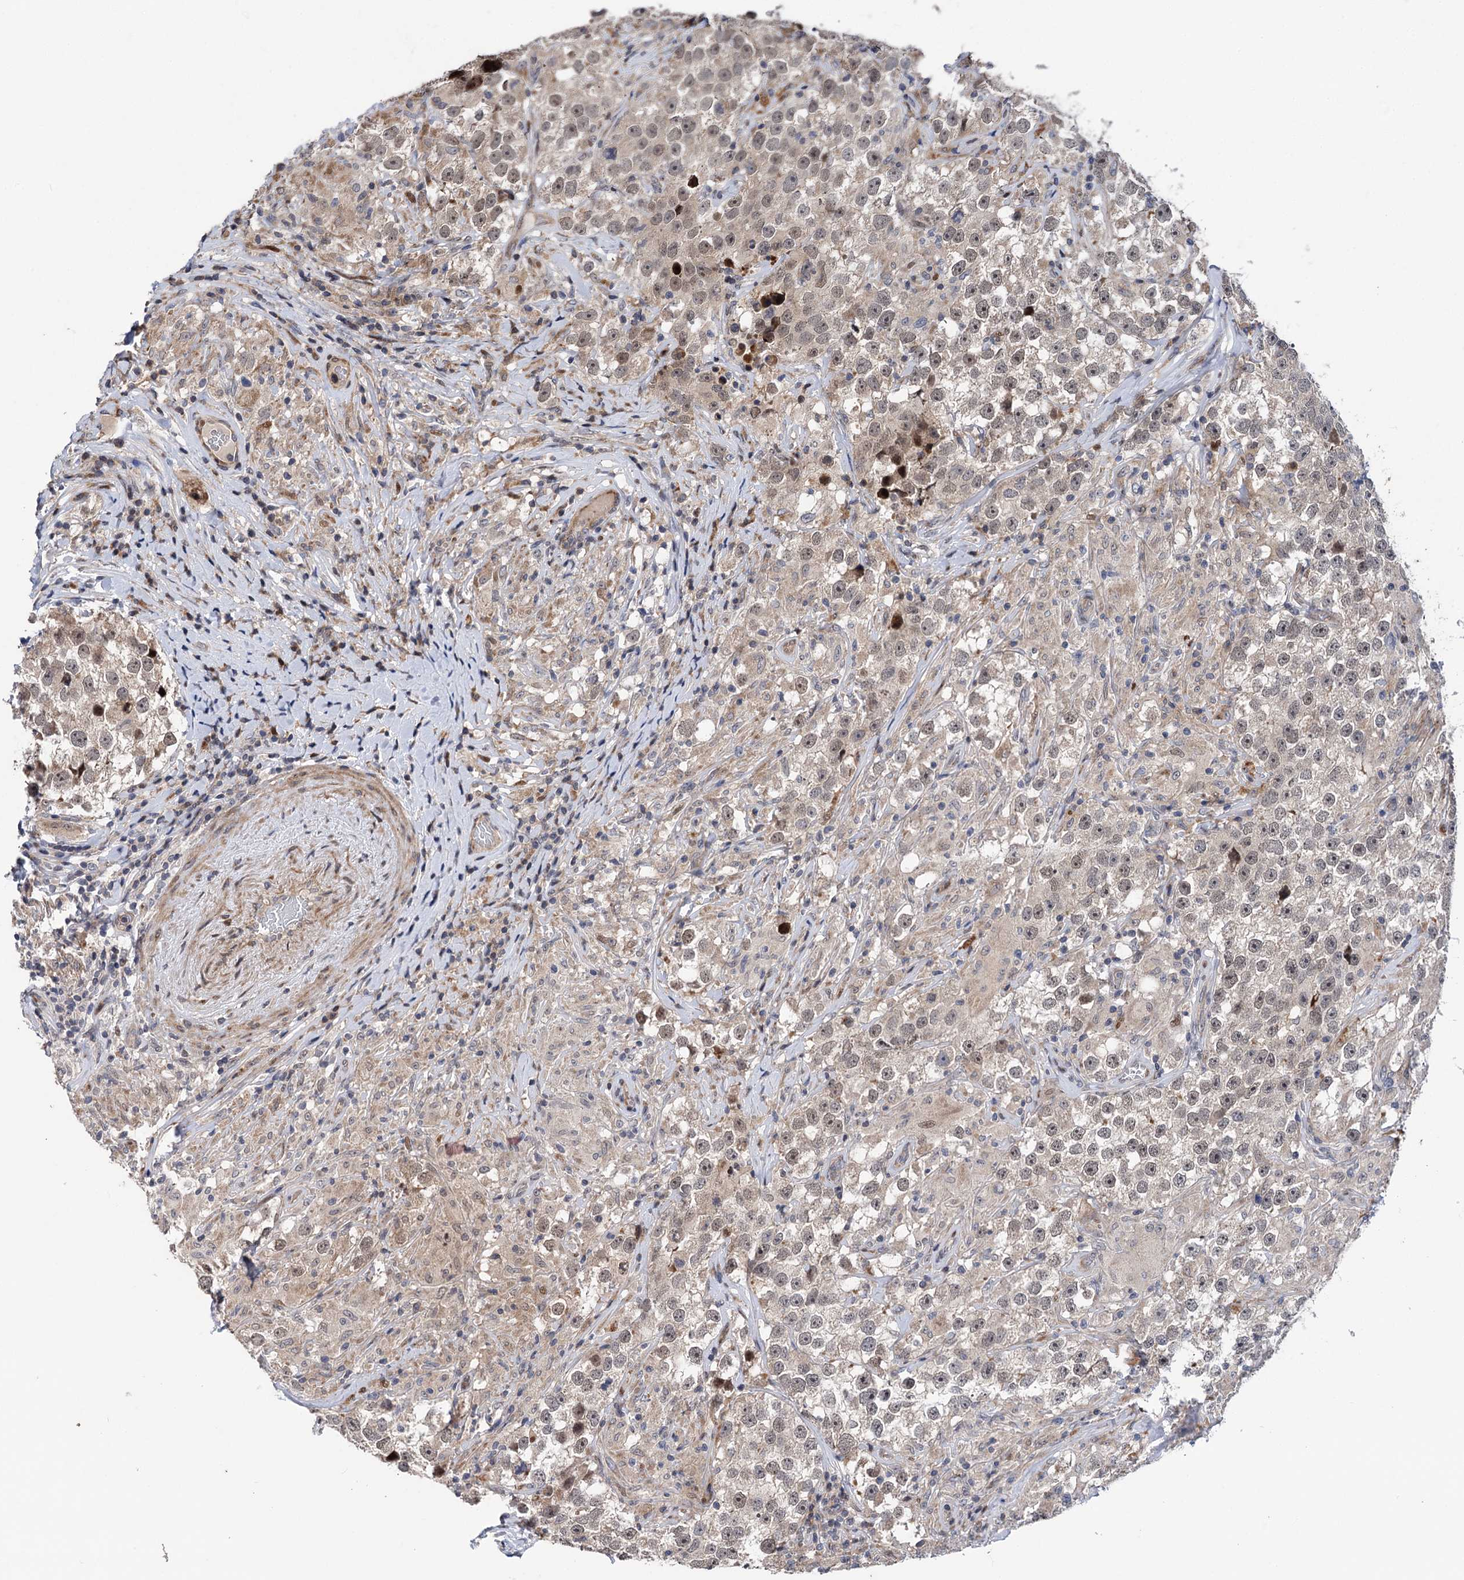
{"staining": {"intensity": "weak", "quantity": "25%-75%", "location": "cytoplasmic/membranous,nuclear"}, "tissue": "testis cancer", "cell_type": "Tumor cells", "image_type": "cancer", "snomed": [{"axis": "morphology", "description": "Seminoma, NOS"}, {"axis": "topography", "description": "Testis"}], "caption": "Testis cancer tissue demonstrates weak cytoplasmic/membranous and nuclear staining in about 25%-75% of tumor cells (DAB IHC, brown staining for protein, blue staining for nuclei).", "gene": "UBR1", "patient": {"sex": "male", "age": 46}}